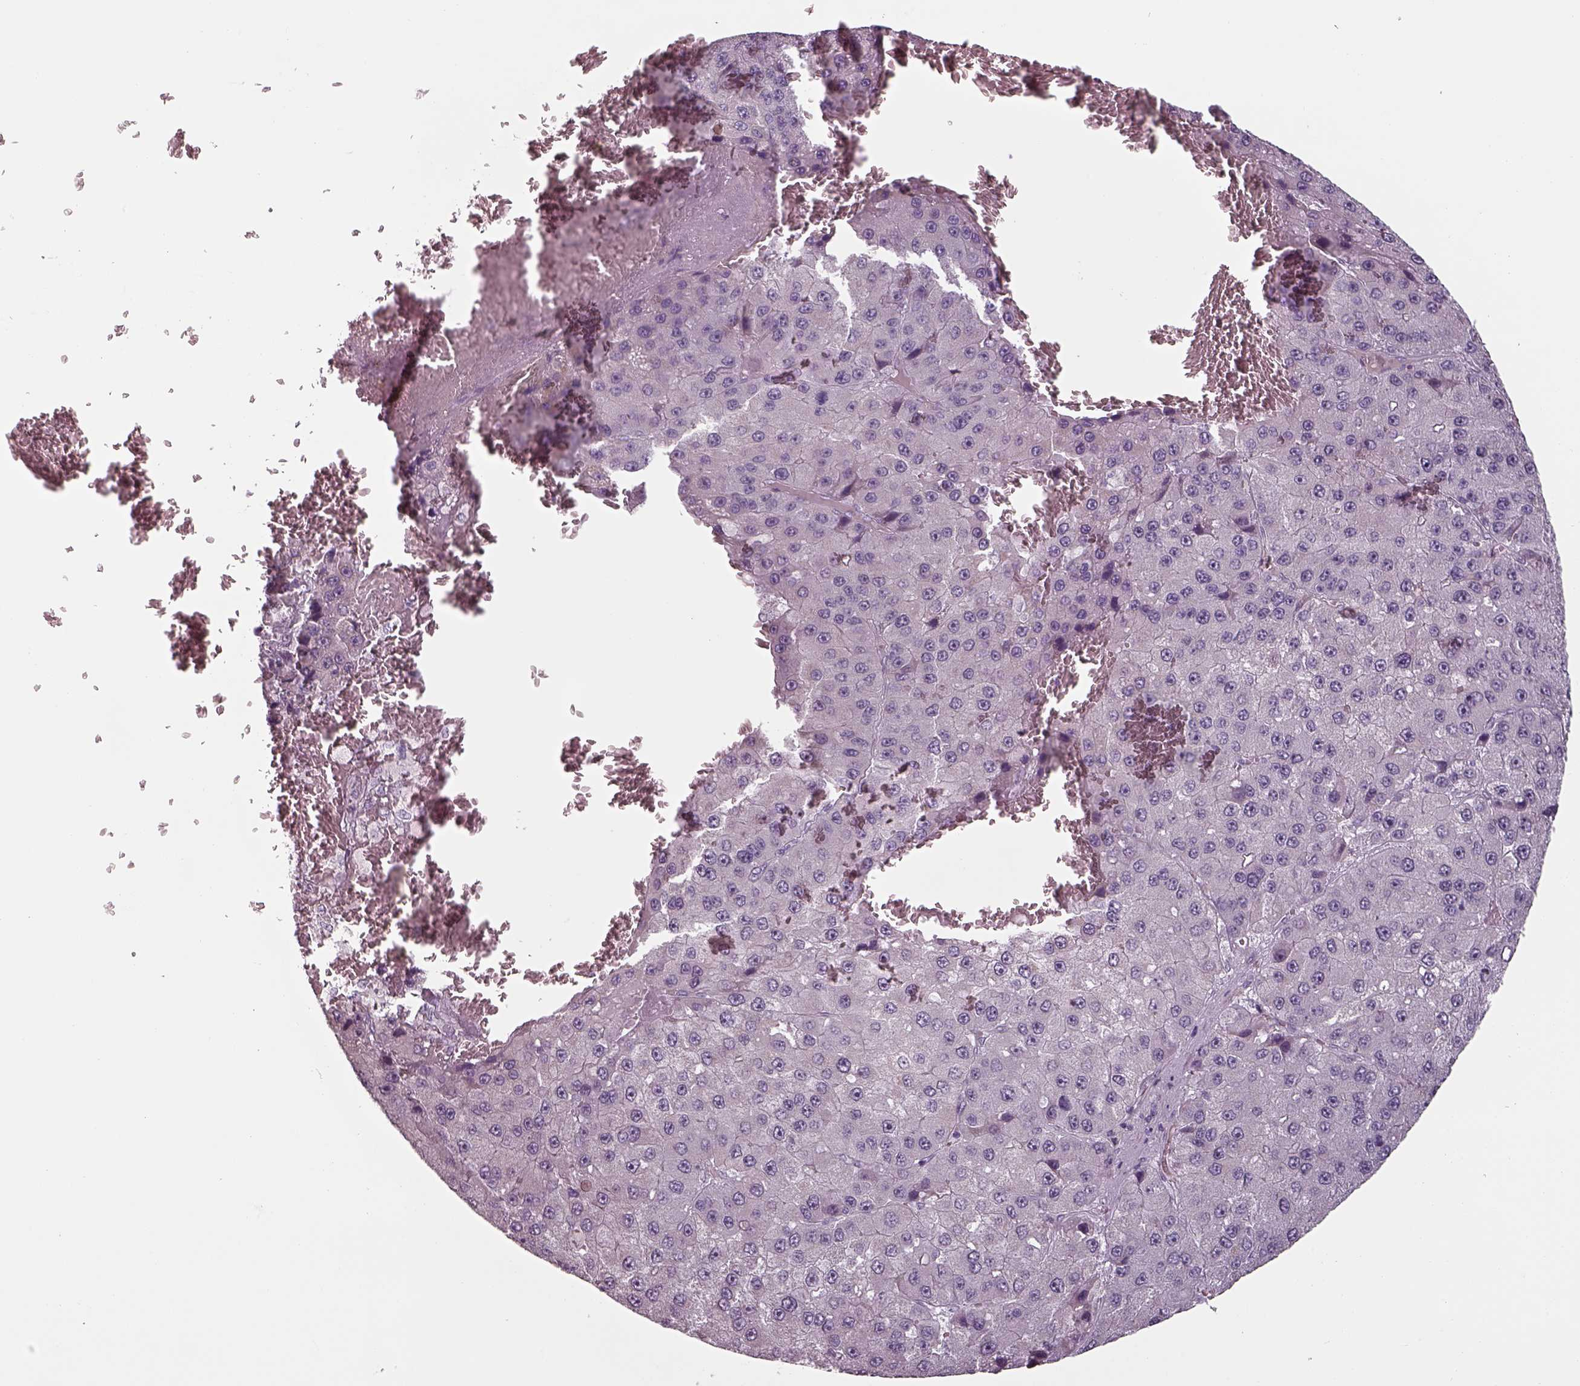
{"staining": {"intensity": "negative", "quantity": "none", "location": "none"}, "tissue": "liver cancer", "cell_type": "Tumor cells", "image_type": "cancer", "snomed": [{"axis": "morphology", "description": "Carcinoma, Hepatocellular, NOS"}, {"axis": "topography", "description": "Liver"}], "caption": "DAB immunohistochemical staining of liver cancer demonstrates no significant expression in tumor cells. Brightfield microscopy of IHC stained with DAB (brown) and hematoxylin (blue), captured at high magnification.", "gene": "SEPTIN14", "patient": {"sex": "female", "age": 73}}